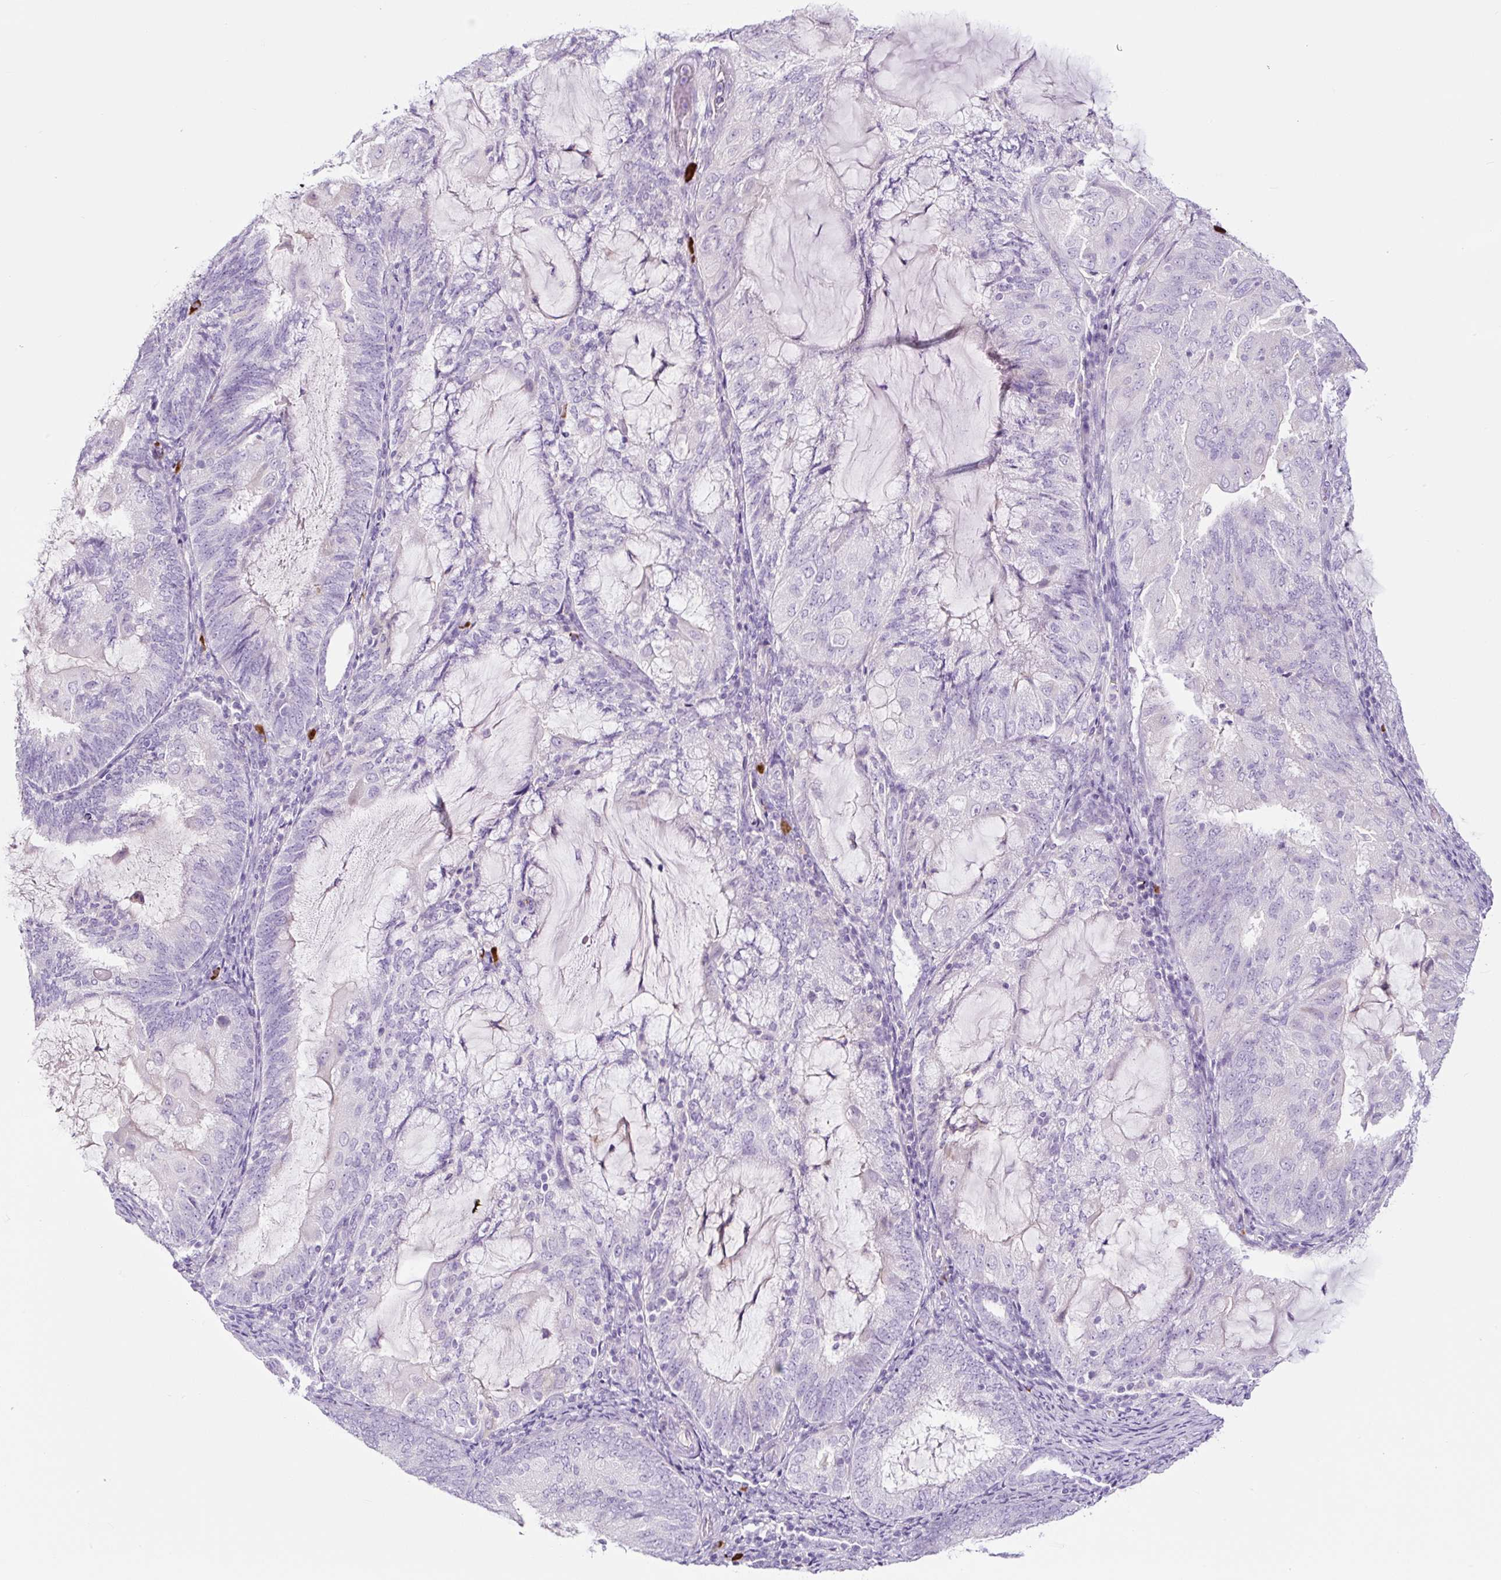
{"staining": {"intensity": "negative", "quantity": "none", "location": "none"}, "tissue": "endometrial cancer", "cell_type": "Tumor cells", "image_type": "cancer", "snomed": [{"axis": "morphology", "description": "Adenocarcinoma, NOS"}, {"axis": "topography", "description": "Endometrium"}], "caption": "Tumor cells show no significant expression in adenocarcinoma (endometrial). (DAB (3,3'-diaminobenzidine) immunohistochemistry (IHC) with hematoxylin counter stain).", "gene": "RNF212B", "patient": {"sex": "female", "age": 81}}